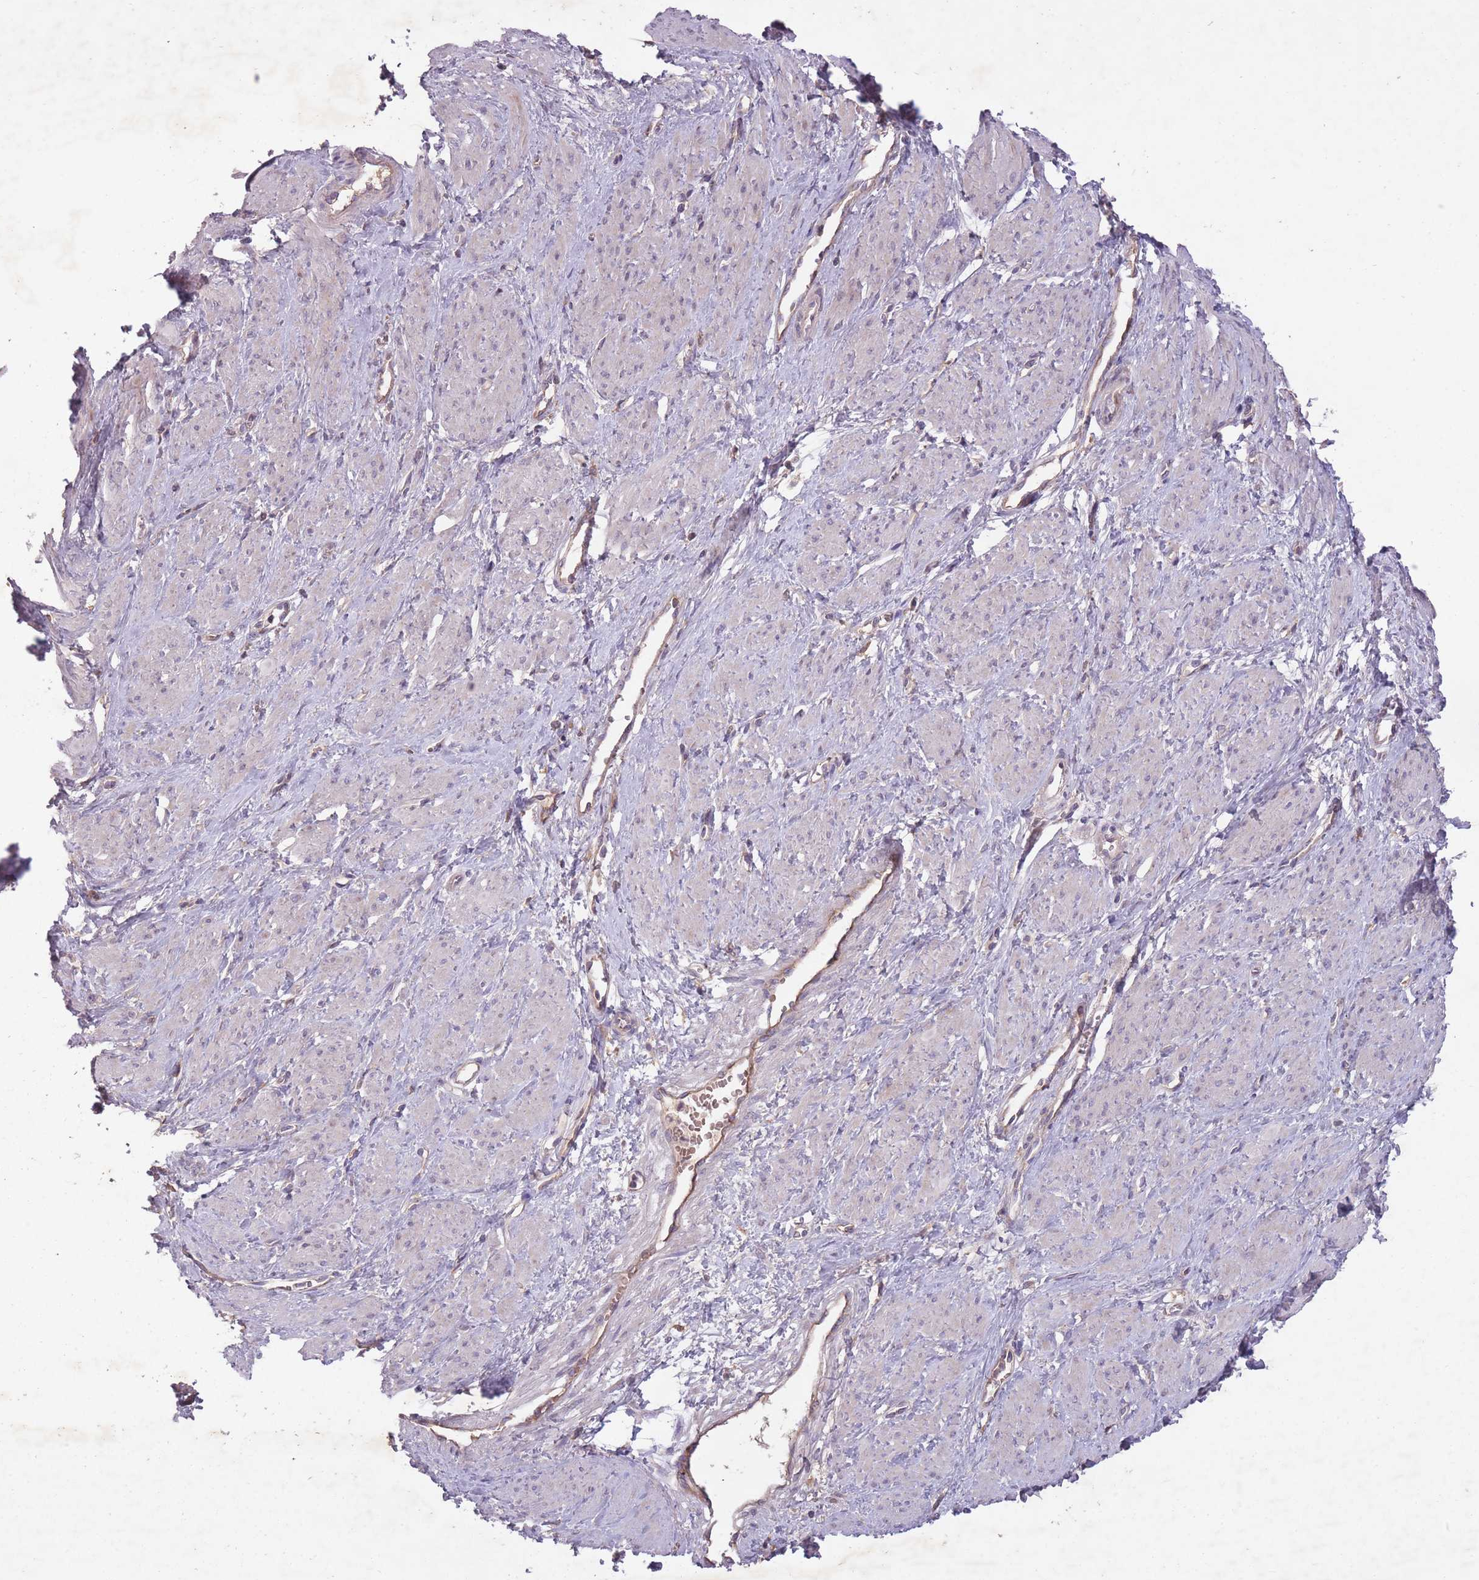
{"staining": {"intensity": "negative", "quantity": "none", "location": "none"}, "tissue": "smooth muscle", "cell_type": "Smooth muscle cells", "image_type": "normal", "snomed": [{"axis": "morphology", "description": "Normal tissue, NOS"}, {"axis": "topography", "description": "Smooth muscle"}, {"axis": "topography", "description": "Uterus"}], "caption": "An IHC image of normal smooth muscle is shown. There is no staining in smooth muscle cells of smooth muscle.", "gene": "OR2V1", "patient": {"sex": "female", "age": 39}}